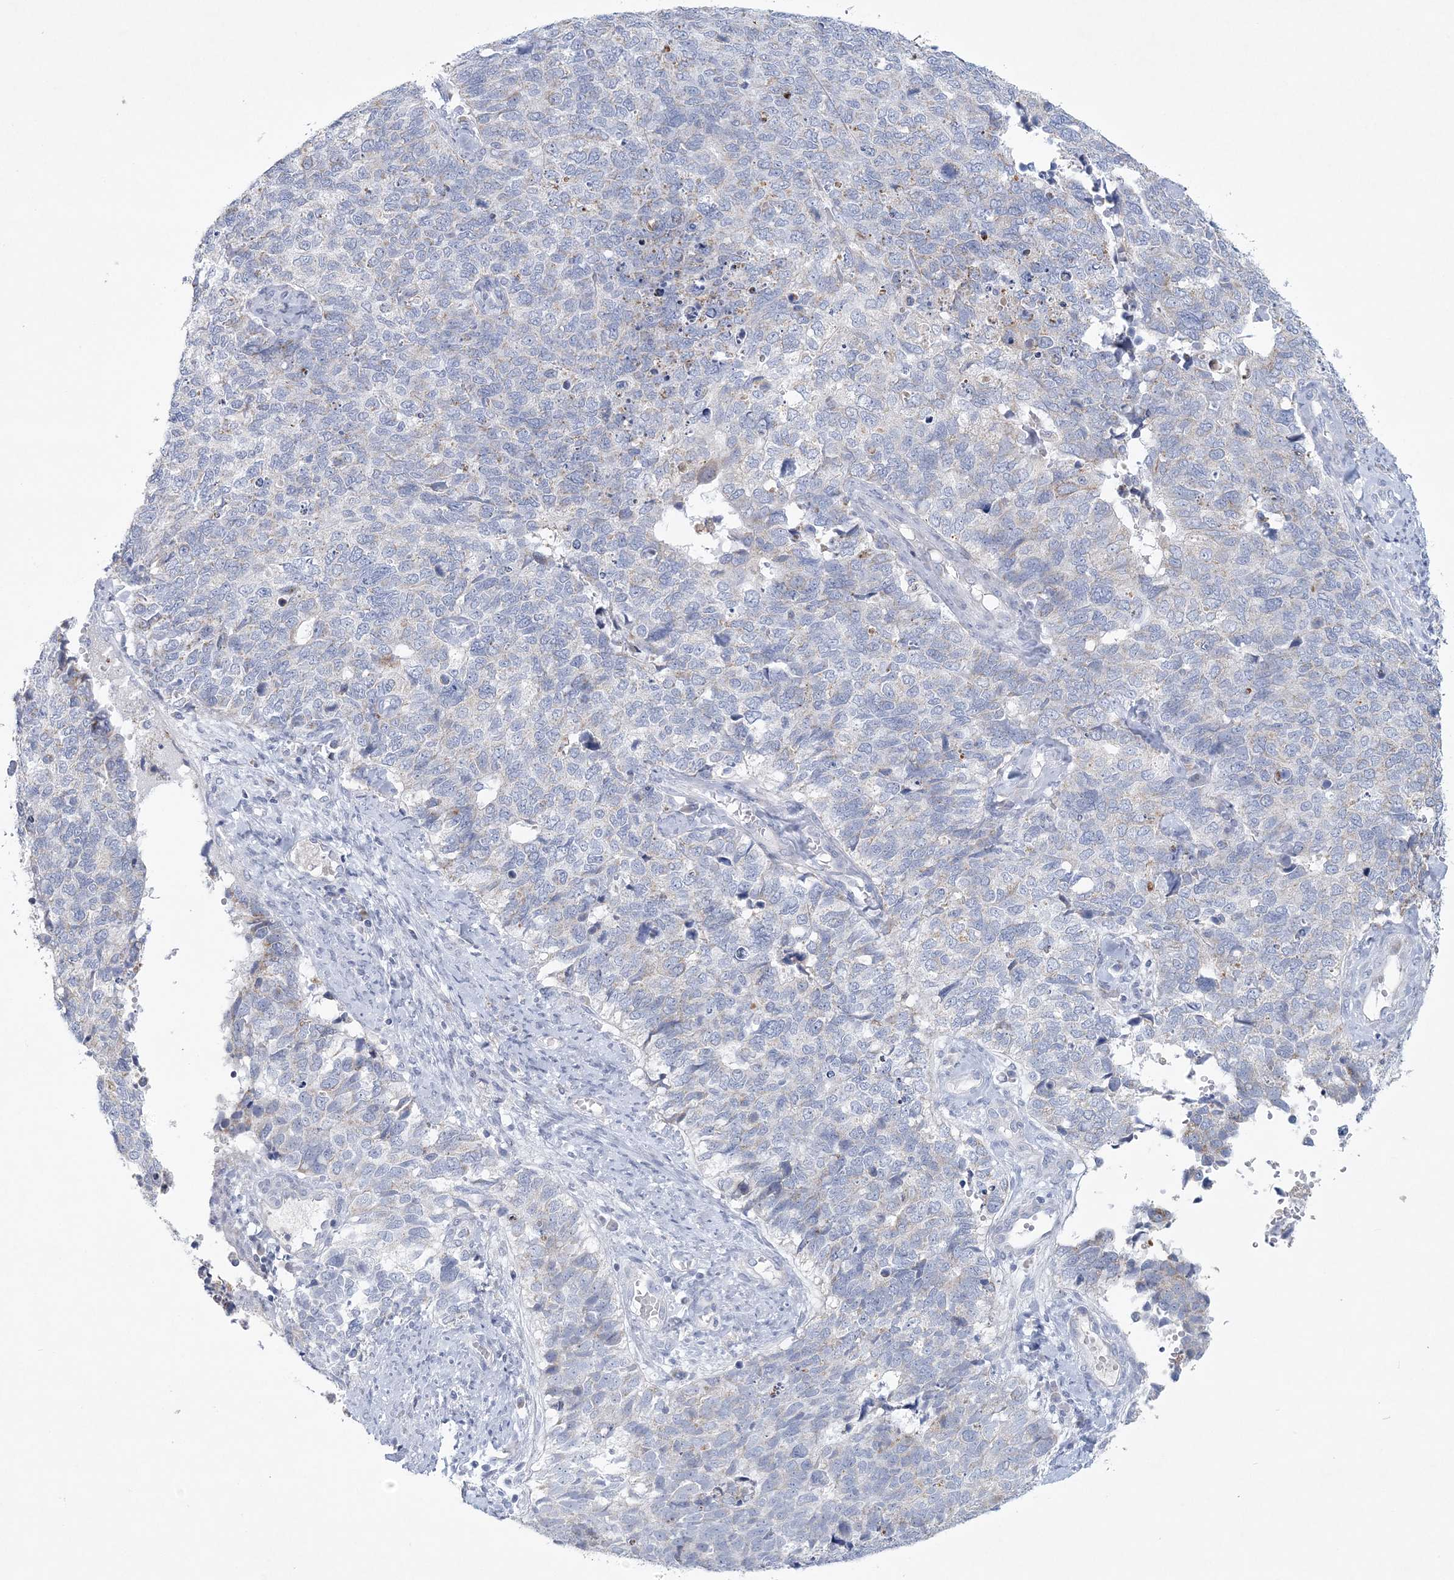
{"staining": {"intensity": "negative", "quantity": "none", "location": "none"}, "tissue": "cervical cancer", "cell_type": "Tumor cells", "image_type": "cancer", "snomed": [{"axis": "morphology", "description": "Squamous cell carcinoma, NOS"}, {"axis": "topography", "description": "Cervix"}], "caption": "Cervical cancer (squamous cell carcinoma) was stained to show a protein in brown. There is no significant staining in tumor cells. (Stains: DAB (3,3'-diaminobenzidine) immunohistochemistry (IHC) with hematoxylin counter stain, Microscopy: brightfield microscopy at high magnification).", "gene": "NIPAL1", "patient": {"sex": "female", "age": 63}}